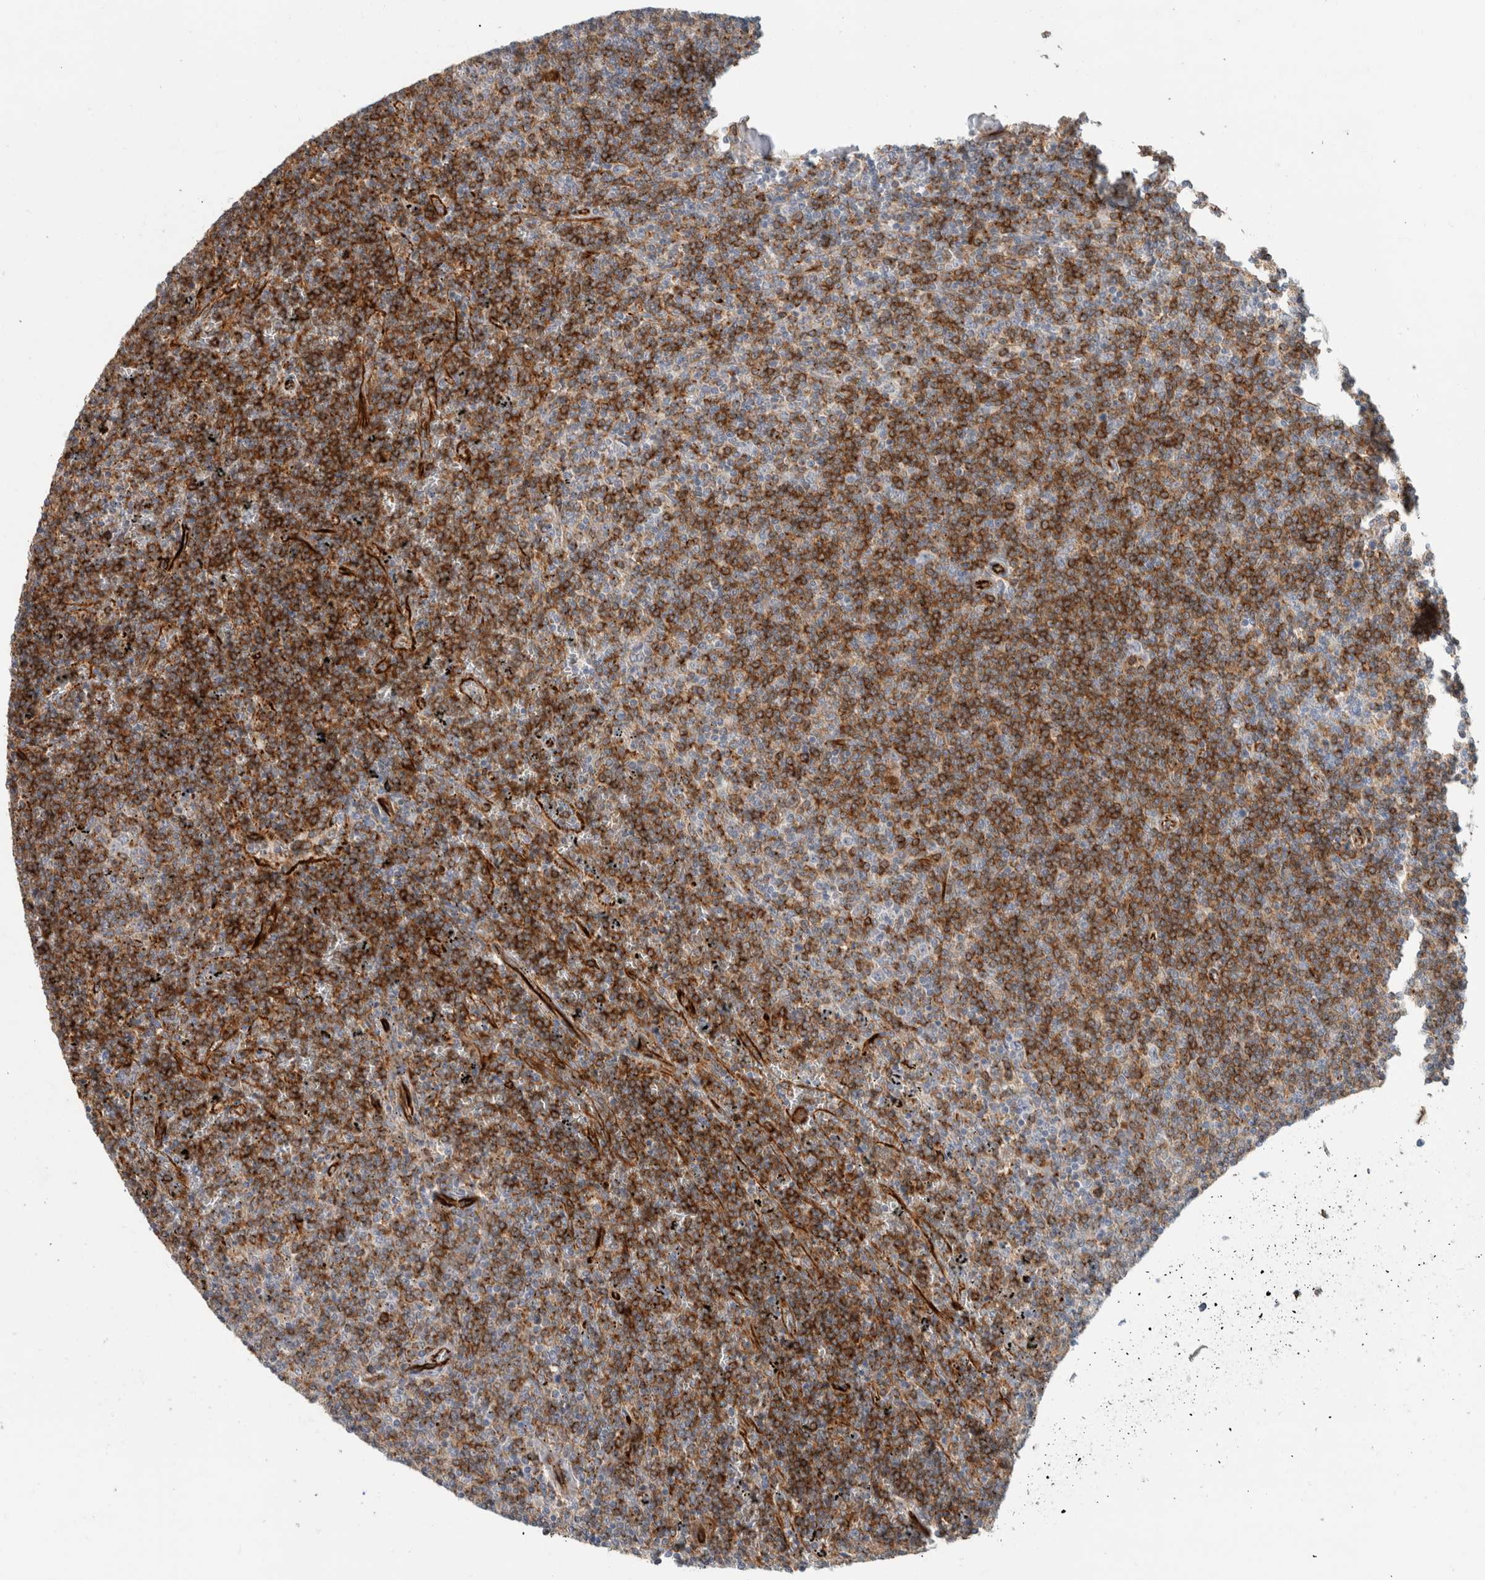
{"staining": {"intensity": "strong", "quantity": ">75%", "location": "cytoplasmic/membranous"}, "tissue": "lymphoma", "cell_type": "Tumor cells", "image_type": "cancer", "snomed": [{"axis": "morphology", "description": "Malignant lymphoma, non-Hodgkin's type, Low grade"}, {"axis": "topography", "description": "Spleen"}], "caption": "Protein staining by IHC displays strong cytoplasmic/membranous staining in about >75% of tumor cells in lymphoma.", "gene": "LY86", "patient": {"sex": "female", "age": 50}}